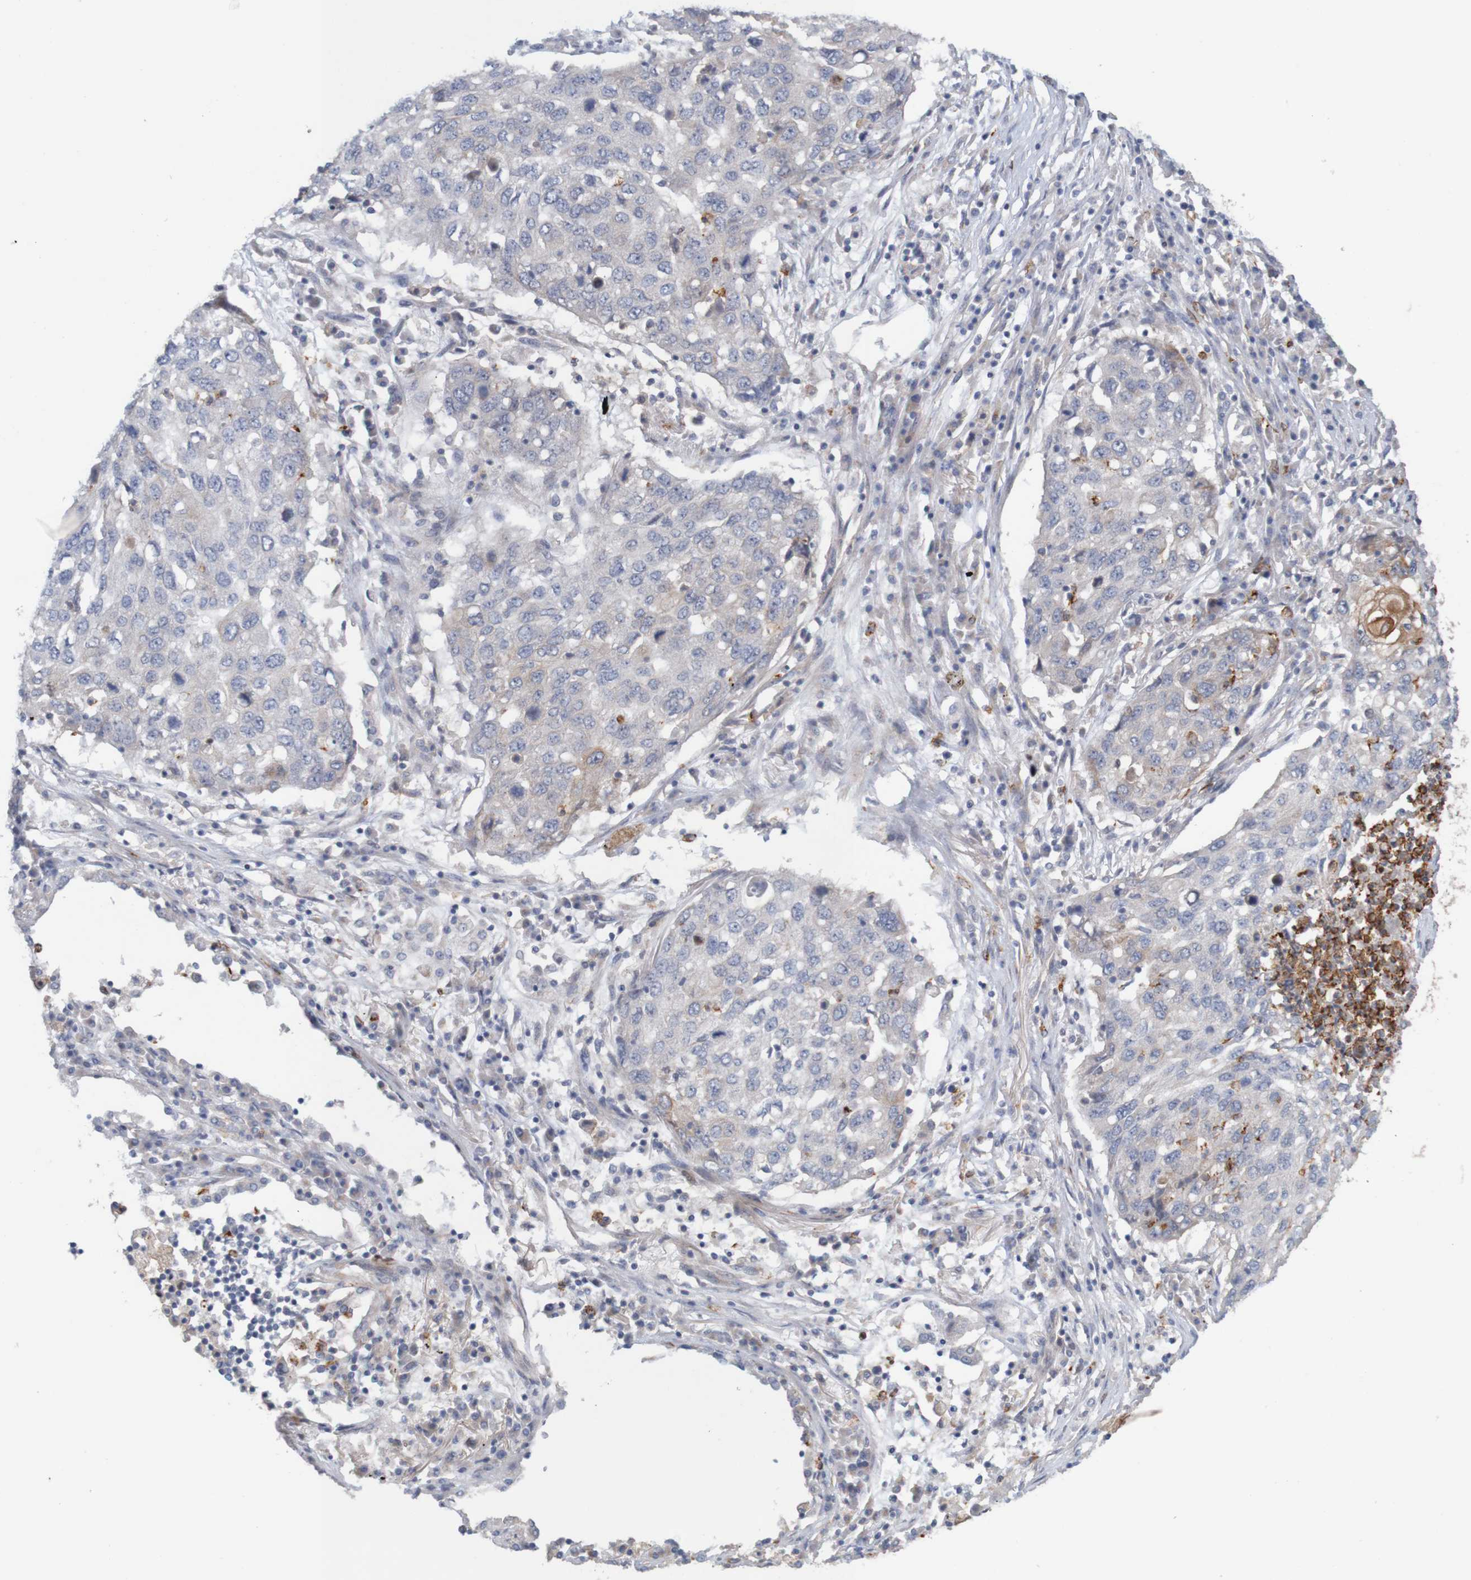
{"staining": {"intensity": "negative", "quantity": "none", "location": "none"}, "tissue": "lung cancer", "cell_type": "Tumor cells", "image_type": "cancer", "snomed": [{"axis": "morphology", "description": "Squamous cell carcinoma, NOS"}, {"axis": "topography", "description": "Lung"}], "caption": "A high-resolution micrograph shows immunohistochemistry (IHC) staining of lung squamous cell carcinoma, which shows no significant positivity in tumor cells.", "gene": "KRT23", "patient": {"sex": "female", "age": 63}}